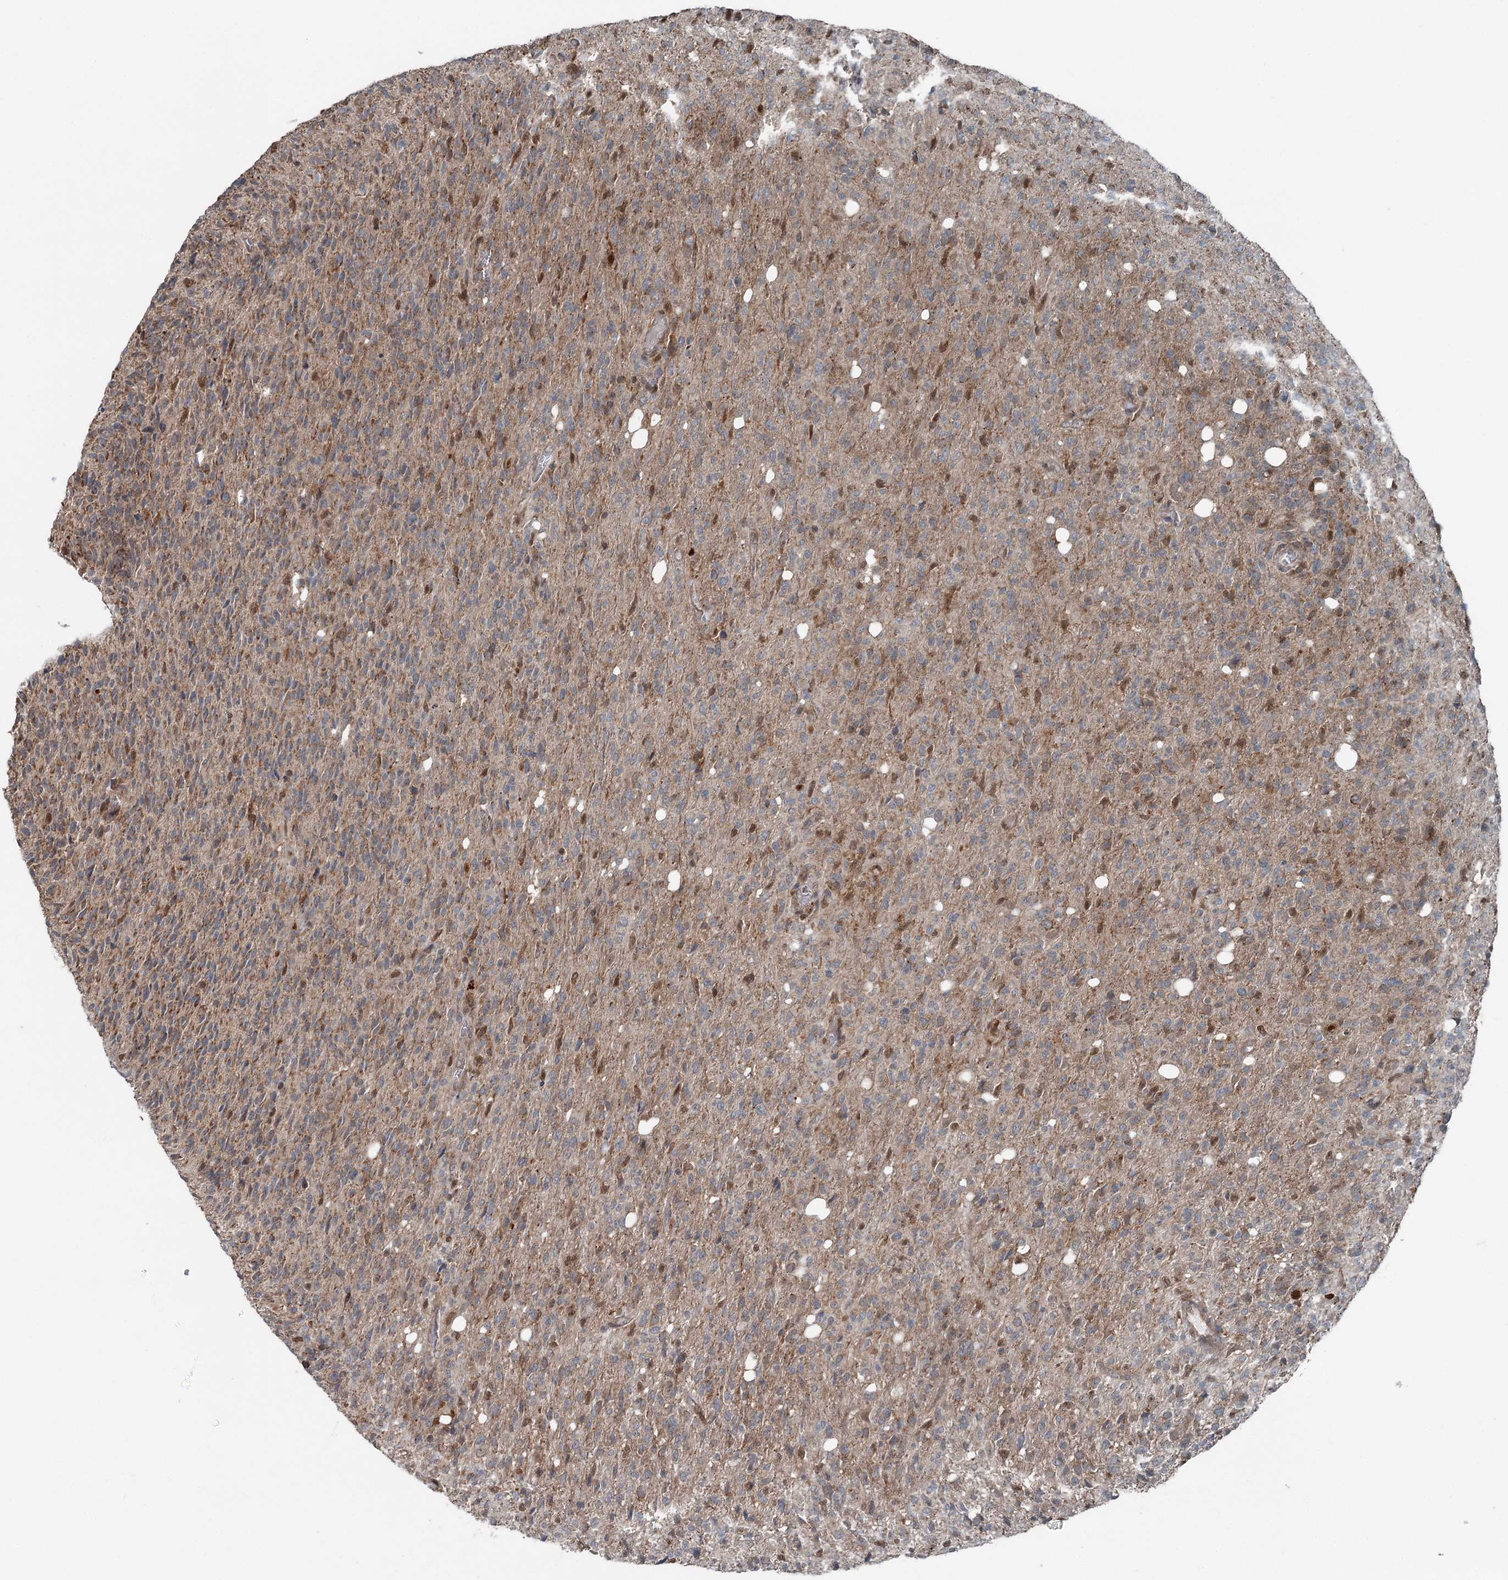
{"staining": {"intensity": "moderate", "quantity": "<25%", "location": "cytoplasmic/membranous"}, "tissue": "glioma", "cell_type": "Tumor cells", "image_type": "cancer", "snomed": [{"axis": "morphology", "description": "Glioma, malignant, High grade"}, {"axis": "topography", "description": "Brain"}], "caption": "Moderate cytoplasmic/membranous positivity is appreciated in approximately <25% of tumor cells in glioma.", "gene": "WAPL", "patient": {"sex": "female", "age": 57}}